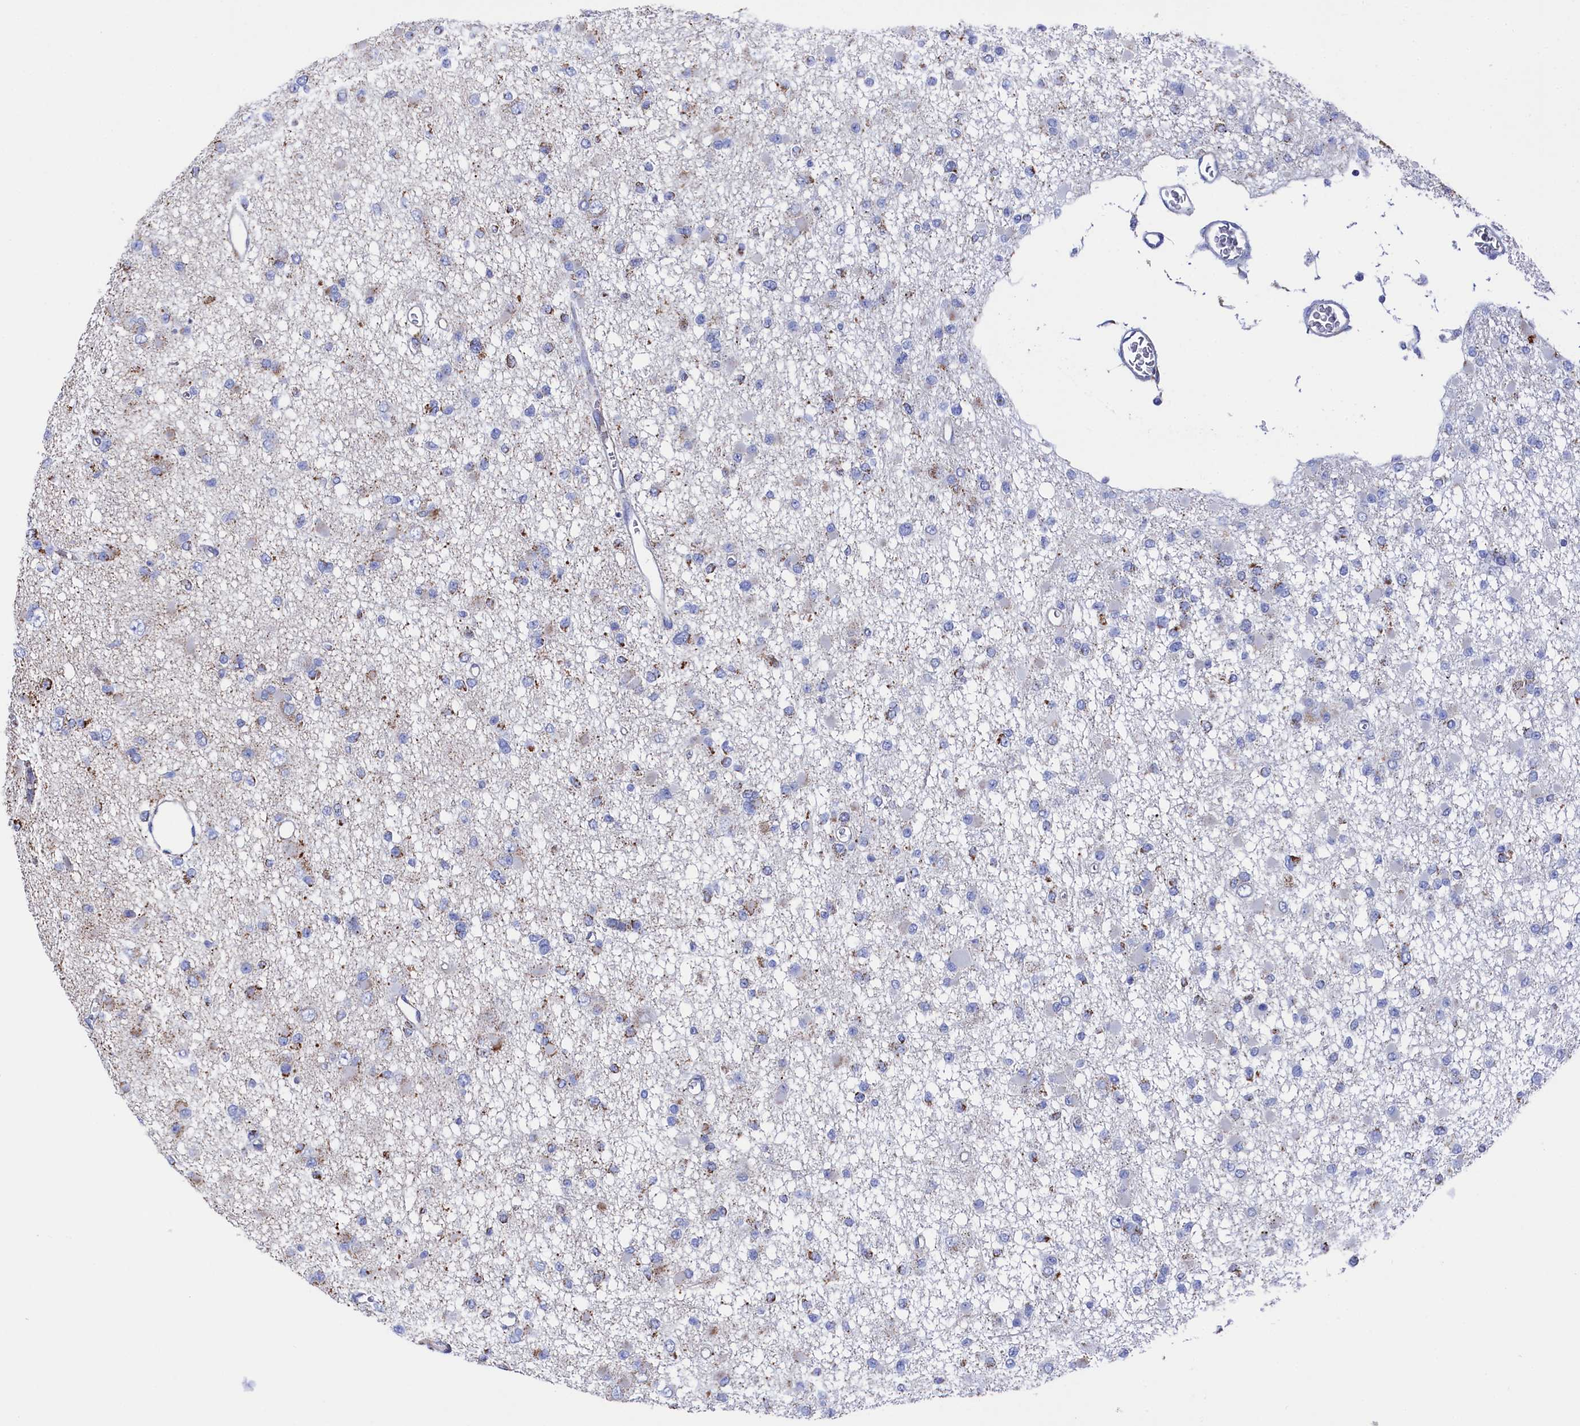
{"staining": {"intensity": "negative", "quantity": "none", "location": "none"}, "tissue": "glioma", "cell_type": "Tumor cells", "image_type": "cancer", "snomed": [{"axis": "morphology", "description": "Glioma, malignant, Low grade"}, {"axis": "topography", "description": "Brain"}], "caption": "The immunohistochemistry (IHC) photomicrograph has no significant staining in tumor cells of glioma tissue.", "gene": "MMAB", "patient": {"sex": "female", "age": 22}}